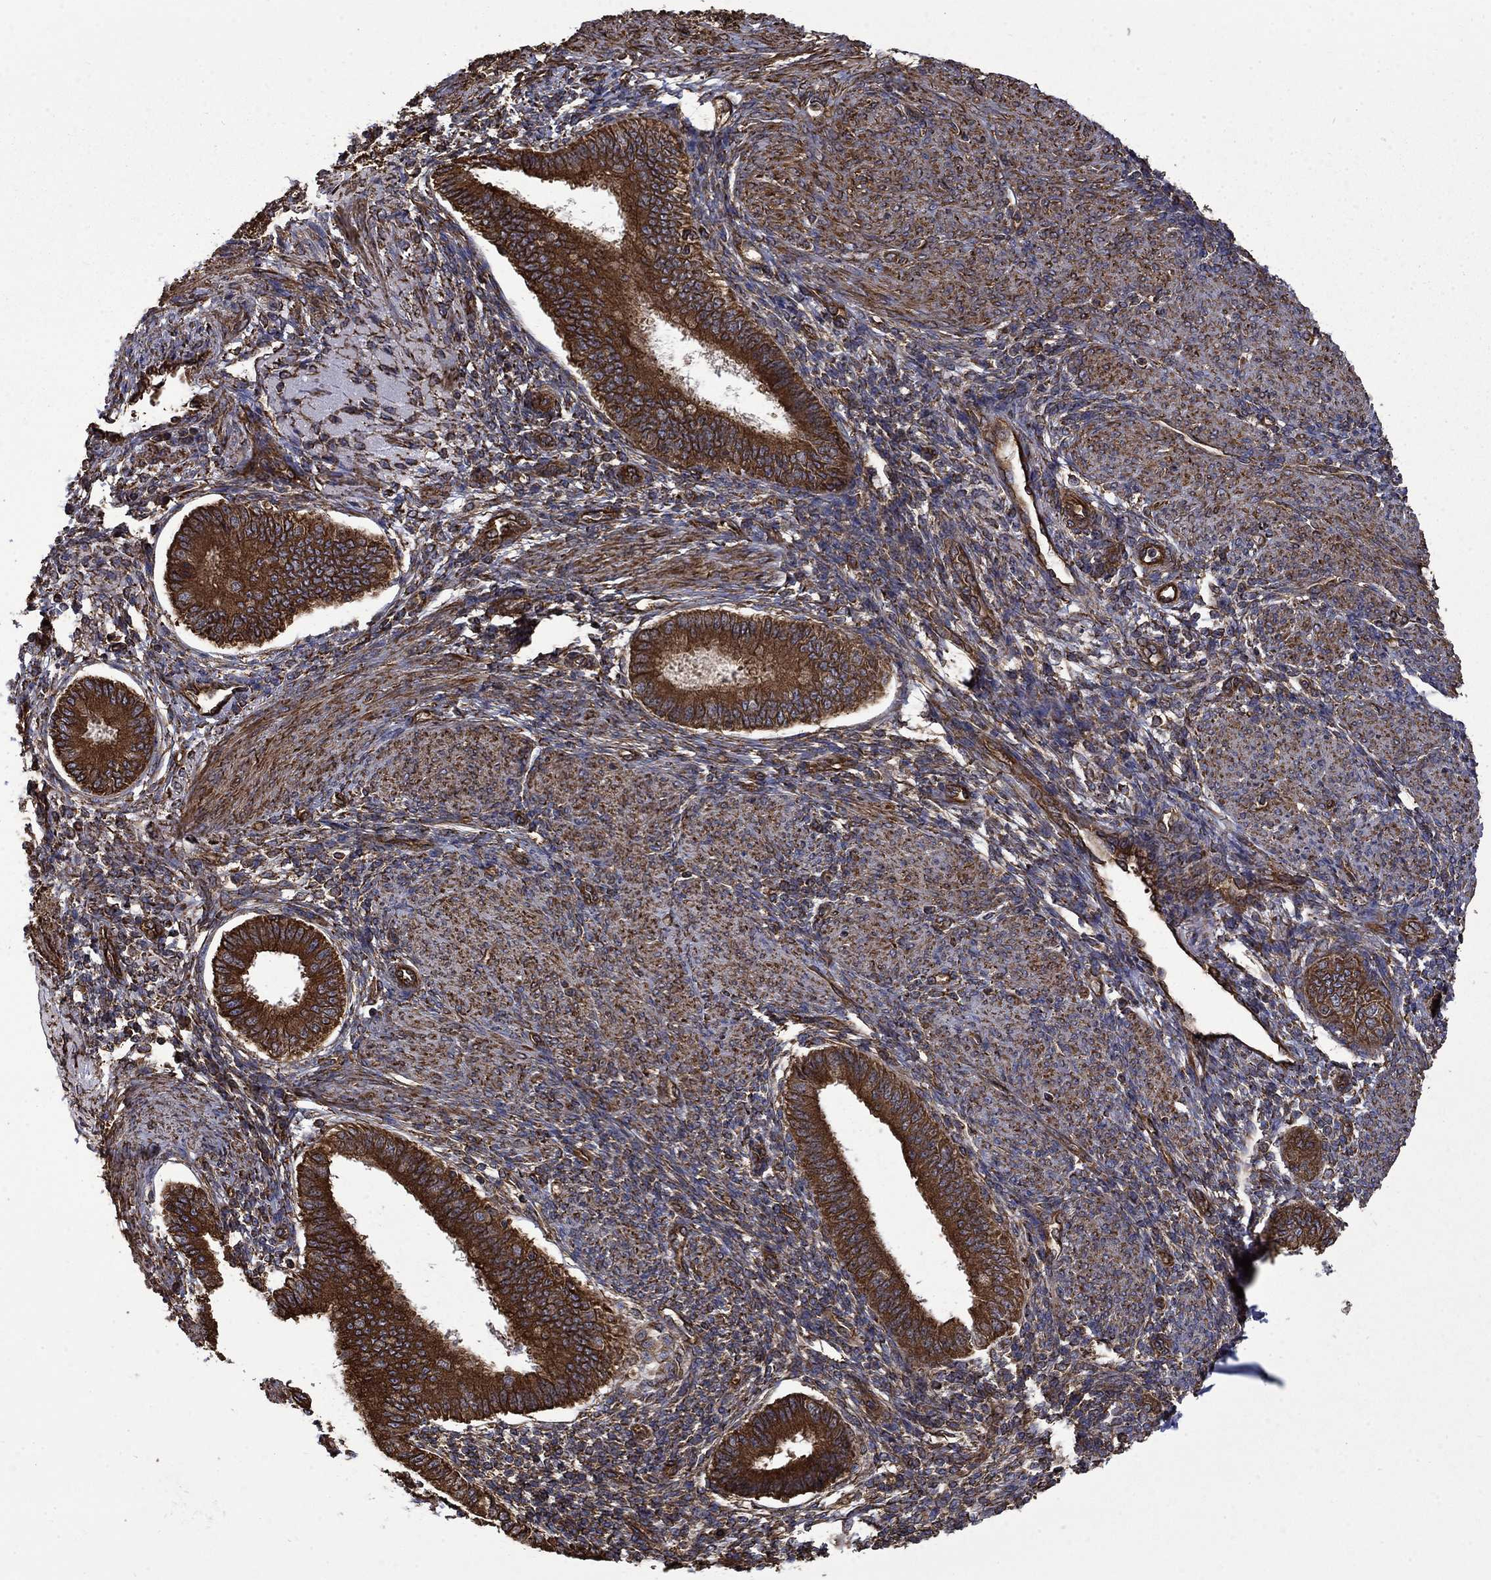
{"staining": {"intensity": "moderate", "quantity": "<25%", "location": "cytoplasmic/membranous"}, "tissue": "endometrium", "cell_type": "Cells in endometrial stroma", "image_type": "normal", "snomed": [{"axis": "morphology", "description": "Normal tissue, NOS"}, {"axis": "topography", "description": "Endometrium"}], "caption": "Immunohistochemistry (IHC) histopathology image of normal human endometrium stained for a protein (brown), which exhibits low levels of moderate cytoplasmic/membranous expression in about <25% of cells in endometrial stroma.", "gene": "CUTC", "patient": {"sex": "female", "age": 39}}